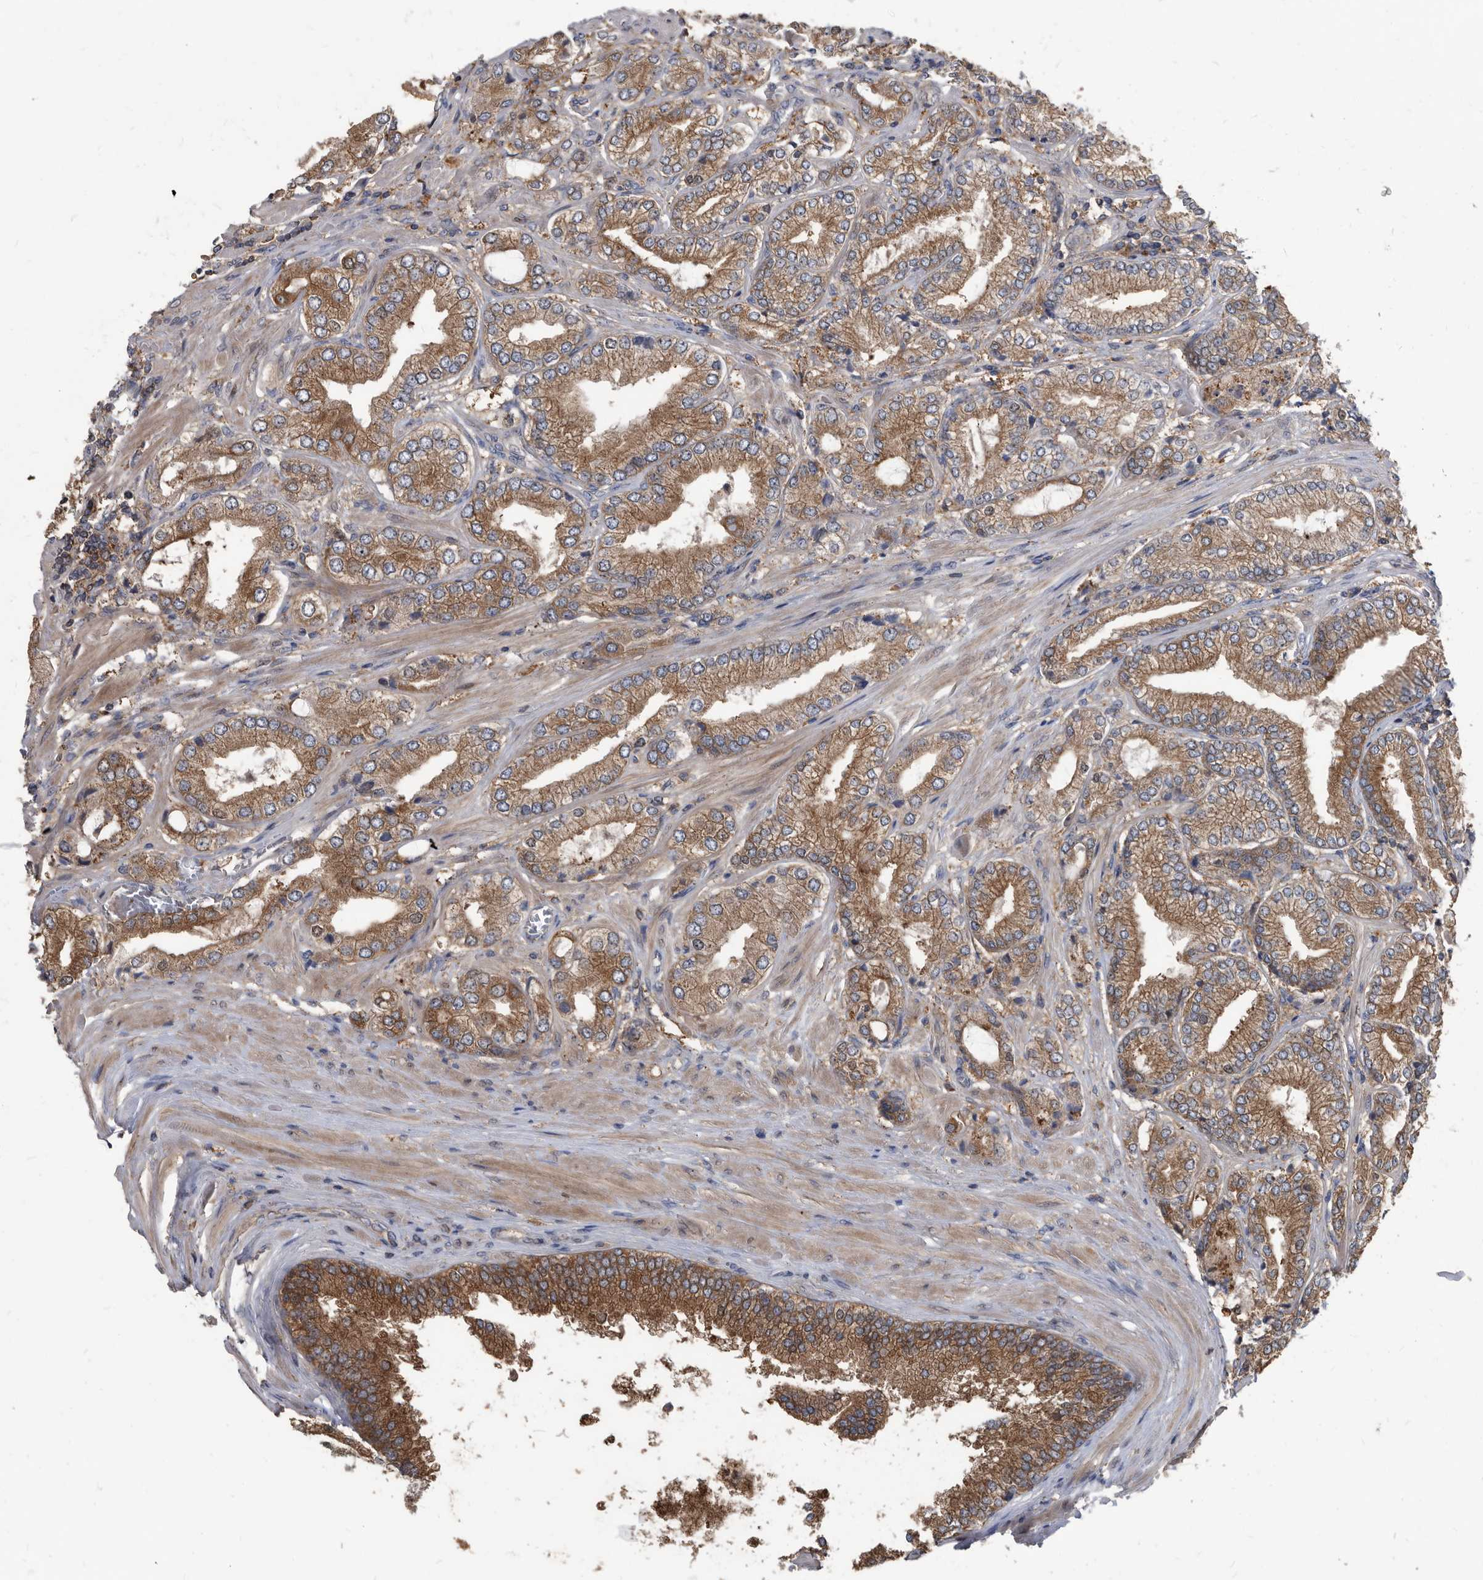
{"staining": {"intensity": "moderate", "quantity": ">75%", "location": "cytoplasmic/membranous"}, "tissue": "prostate cancer", "cell_type": "Tumor cells", "image_type": "cancer", "snomed": [{"axis": "morphology", "description": "Adenocarcinoma, Low grade"}, {"axis": "topography", "description": "Prostate"}], "caption": "This image shows immunohistochemistry (IHC) staining of prostate cancer (low-grade adenocarcinoma), with medium moderate cytoplasmic/membranous positivity in about >75% of tumor cells.", "gene": "APEH", "patient": {"sex": "male", "age": 62}}